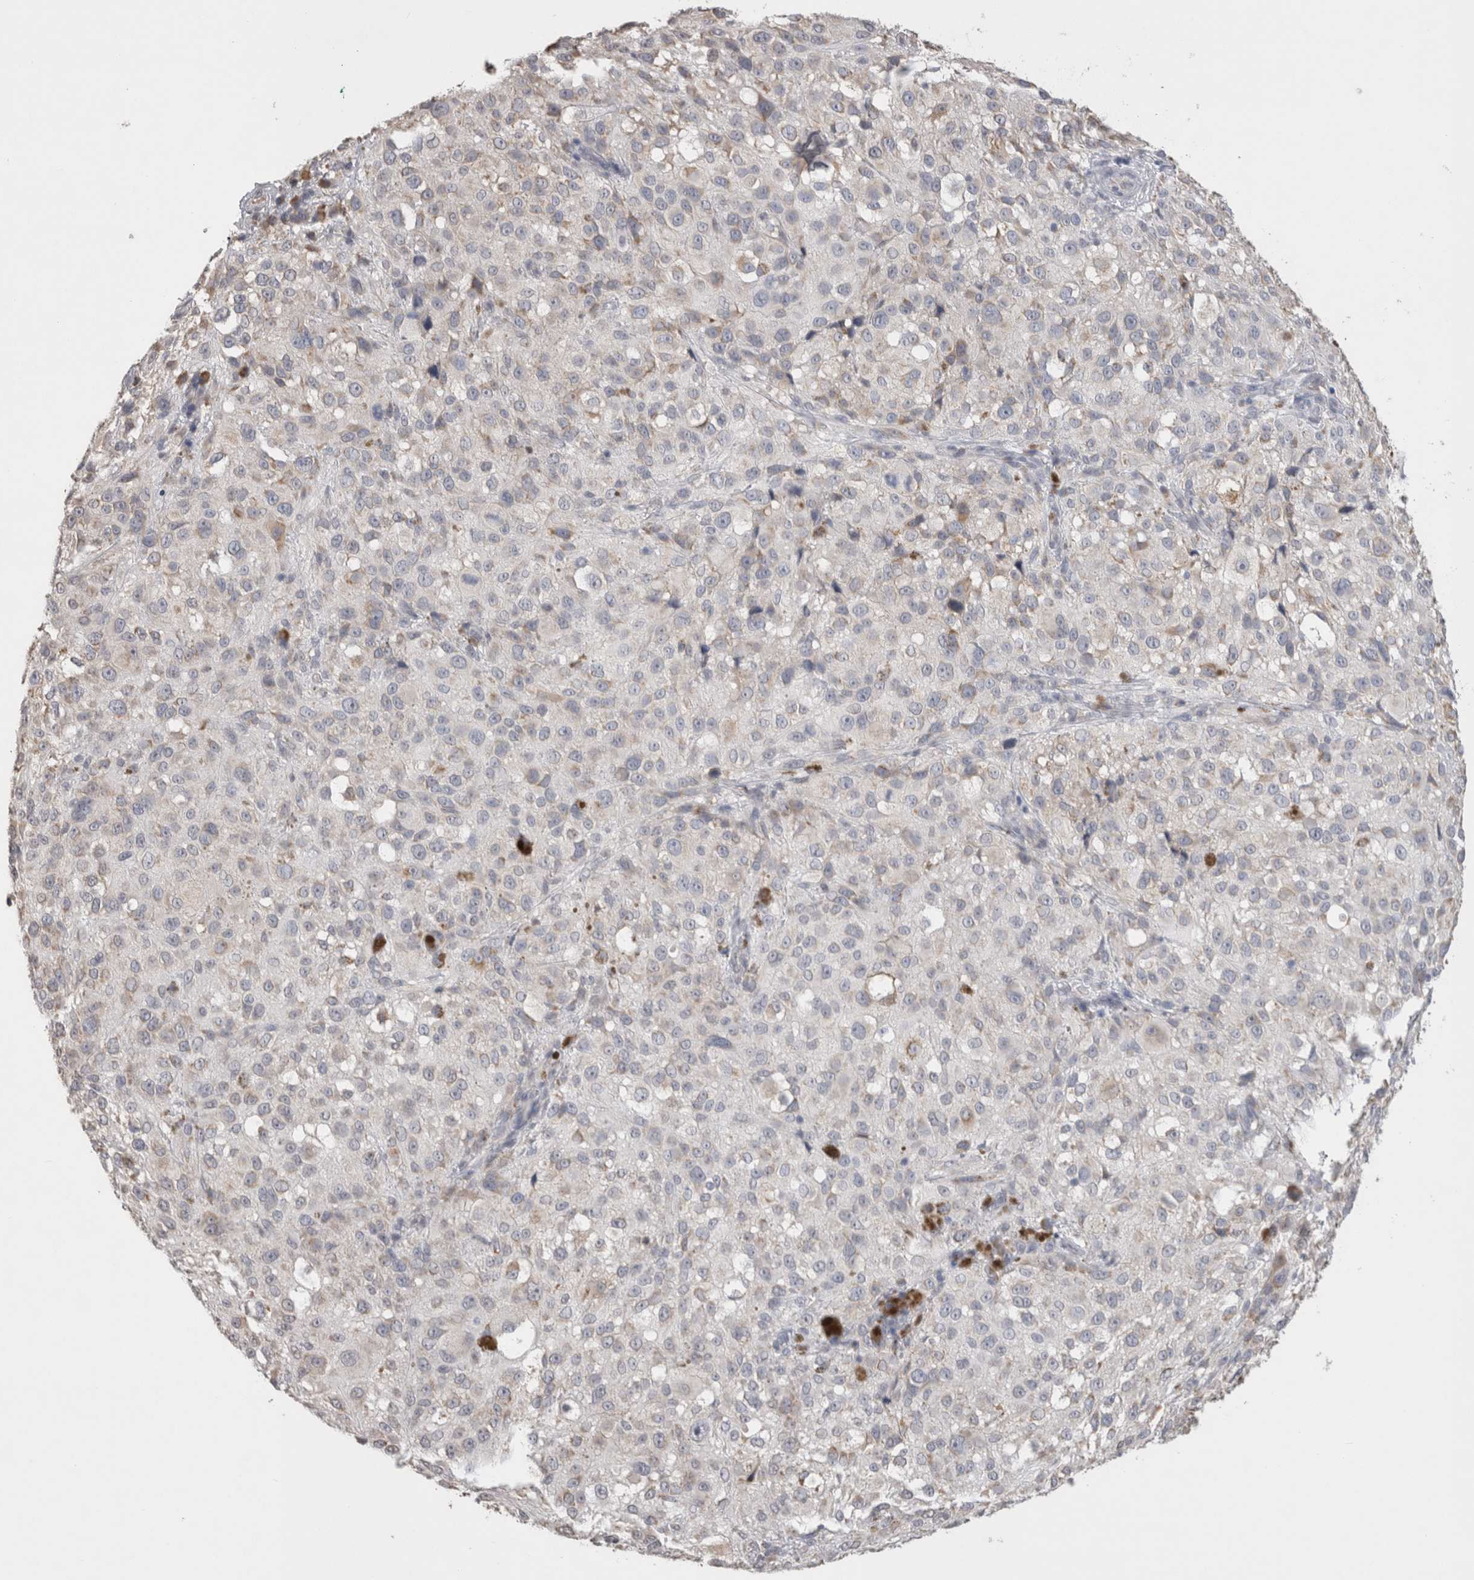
{"staining": {"intensity": "negative", "quantity": "none", "location": "none"}, "tissue": "melanoma", "cell_type": "Tumor cells", "image_type": "cancer", "snomed": [{"axis": "morphology", "description": "Necrosis, NOS"}, {"axis": "morphology", "description": "Malignant melanoma, NOS"}, {"axis": "topography", "description": "Skin"}], "caption": "High magnification brightfield microscopy of malignant melanoma stained with DAB (brown) and counterstained with hematoxylin (blue): tumor cells show no significant expression.", "gene": "NOMO1", "patient": {"sex": "female", "age": 87}}